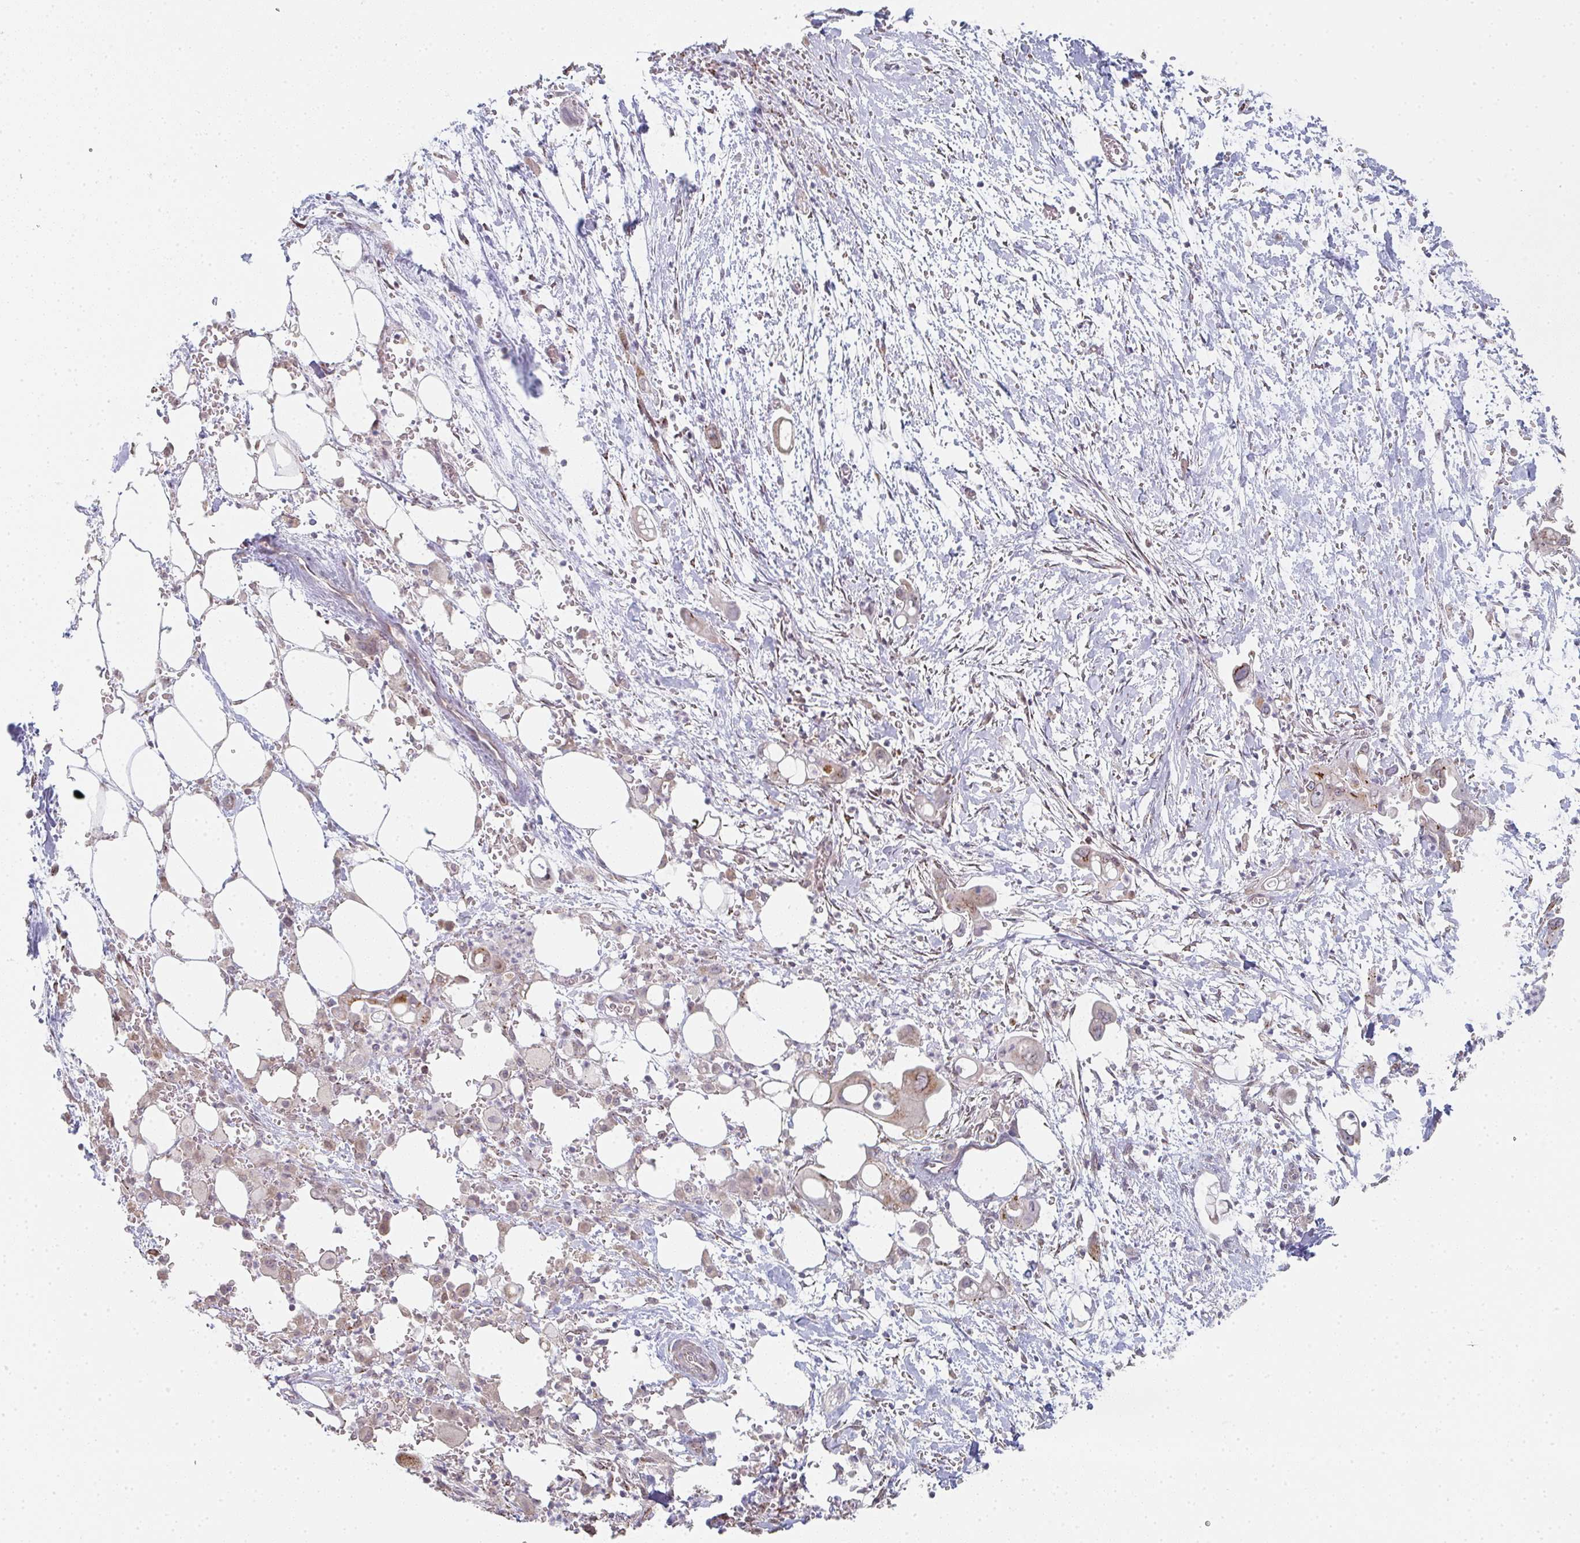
{"staining": {"intensity": "moderate", "quantity": "<25%", "location": "cytoplasmic/membranous"}, "tissue": "pancreatic cancer", "cell_type": "Tumor cells", "image_type": "cancer", "snomed": [{"axis": "morphology", "description": "Adenocarcinoma, NOS"}, {"axis": "topography", "description": "Pancreas"}], "caption": "Protein analysis of pancreatic cancer tissue demonstrates moderate cytoplasmic/membranous expression in approximately <25% of tumor cells.", "gene": "ZNF526", "patient": {"sex": "male", "age": 61}}